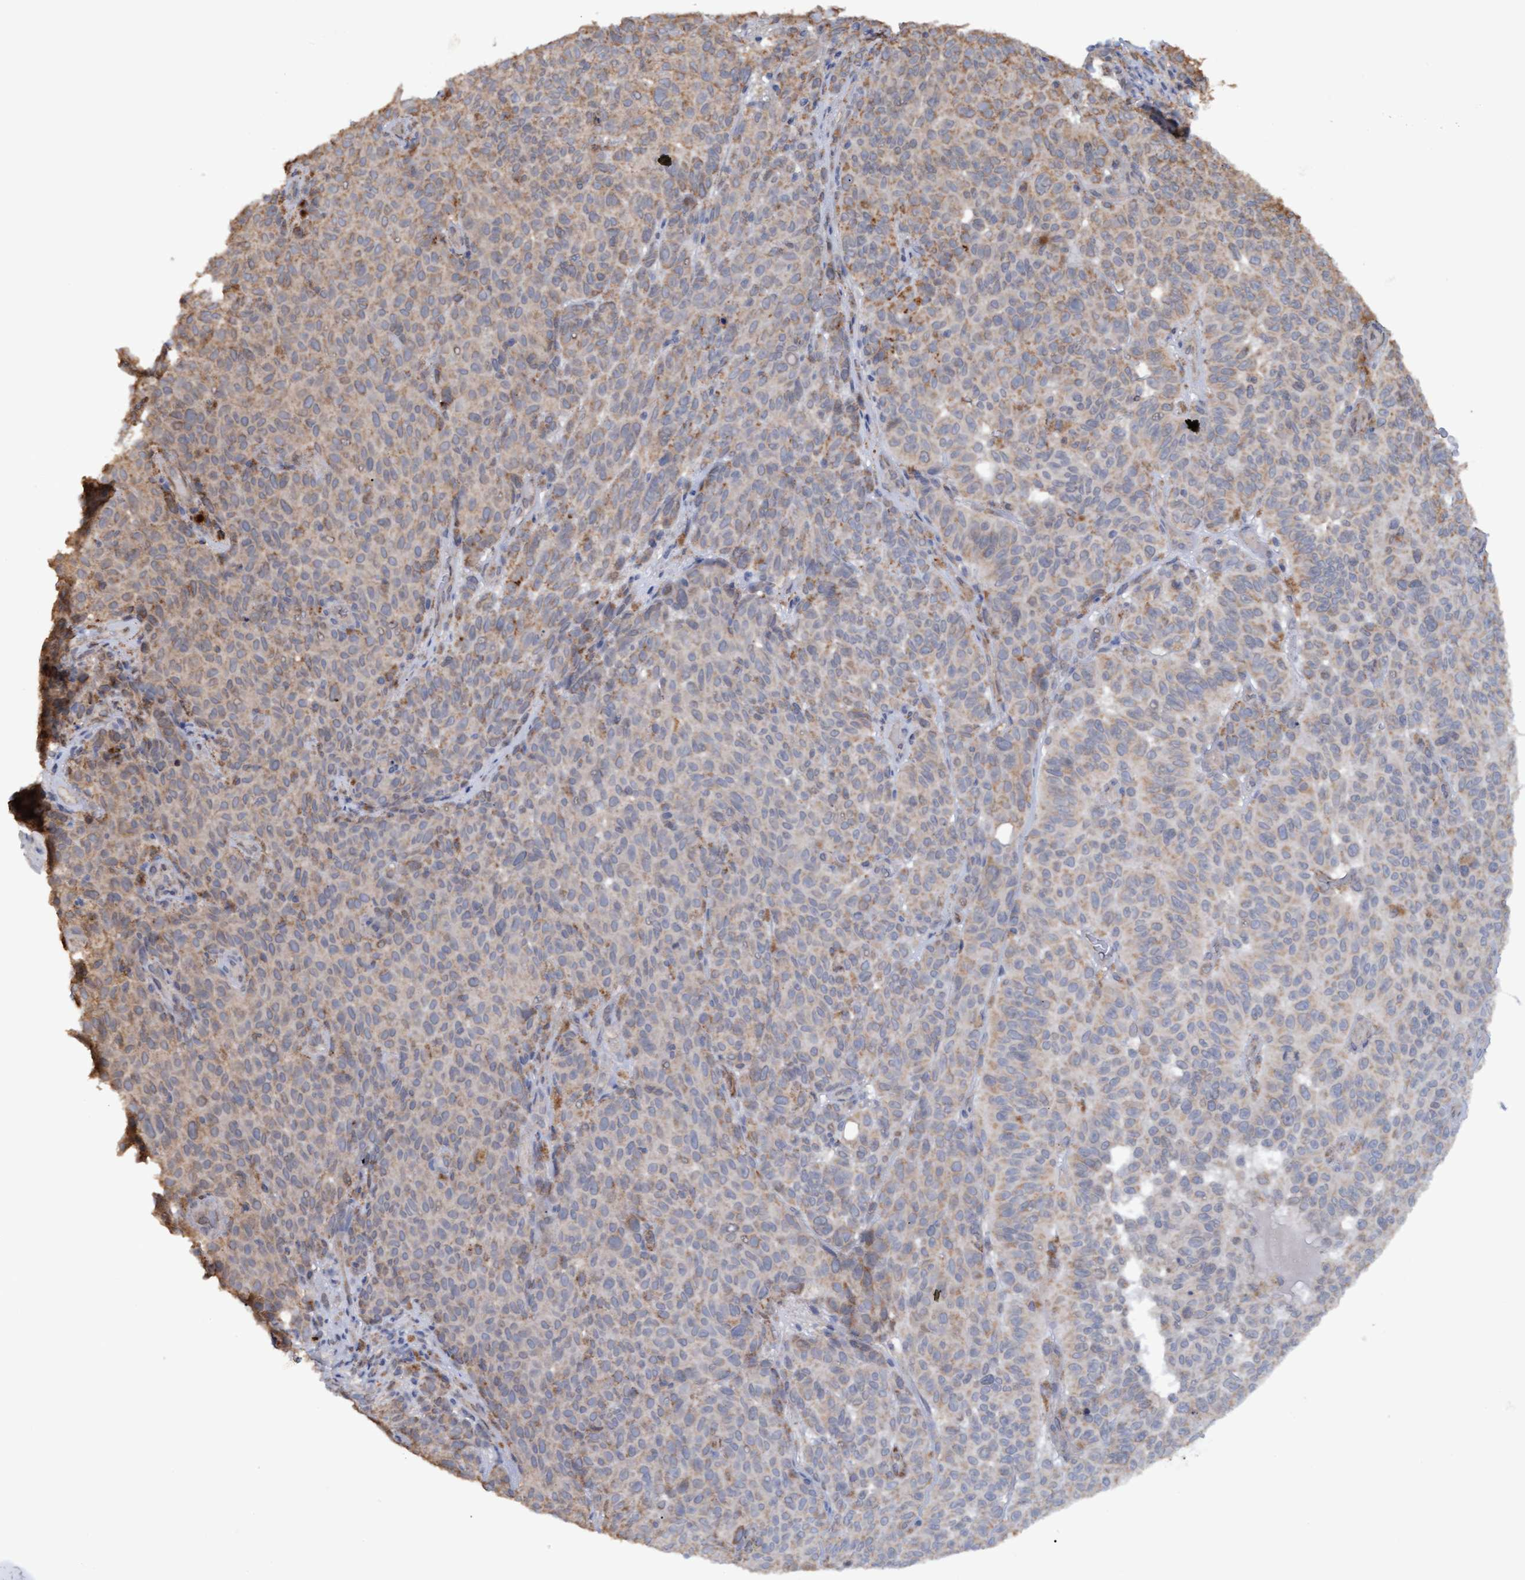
{"staining": {"intensity": "weak", "quantity": "<25%", "location": "cytoplasmic/membranous"}, "tissue": "melanoma", "cell_type": "Tumor cells", "image_type": "cancer", "snomed": [{"axis": "morphology", "description": "Malignant melanoma, NOS"}, {"axis": "topography", "description": "Skin"}], "caption": "Tumor cells show no significant positivity in melanoma.", "gene": "MGLL", "patient": {"sex": "female", "age": 82}}